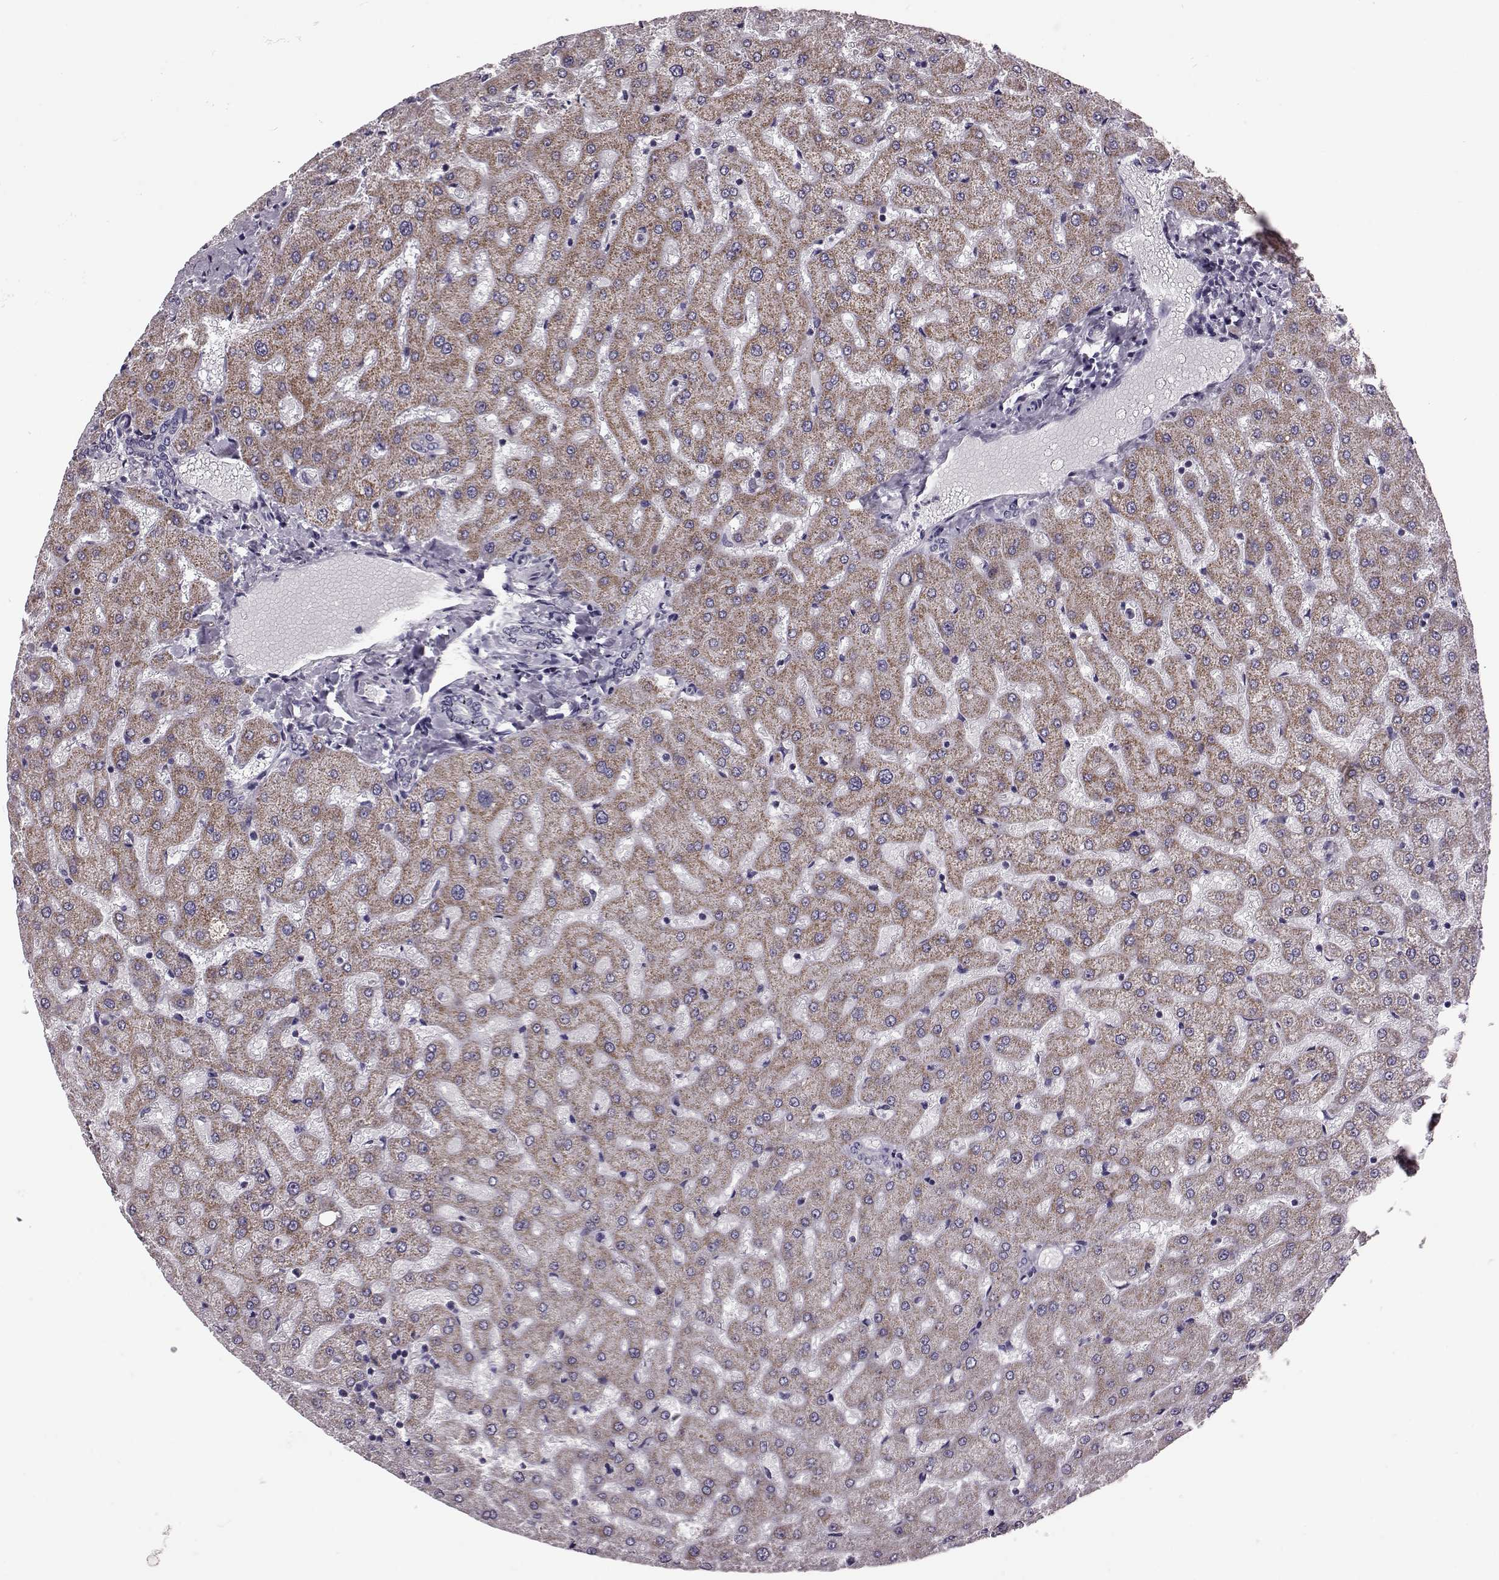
{"staining": {"intensity": "negative", "quantity": "none", "location": "none"}, "tissue": "liver", "cell_type": "Cholangiocytes", "image_type": "normal", "snomed": [{"axis": "morphology", "description": "Normal tissue, NOS"}, {"axis": "topography", "description": "Liver"}], "caption": "IHC photomicrograph of normal liver: human liver stained with DAB exhibits no significant protein positivity in cholangiocytes. The staining was performed using DAB (3,3'-diaminobenzidine) to visualize the protein expression in brown, while the nuclei were stained in blue with hematoxylin (Magnification: 20x).", "gene": "RIMS2", "patient": {"sex": "female", "age": 50}}